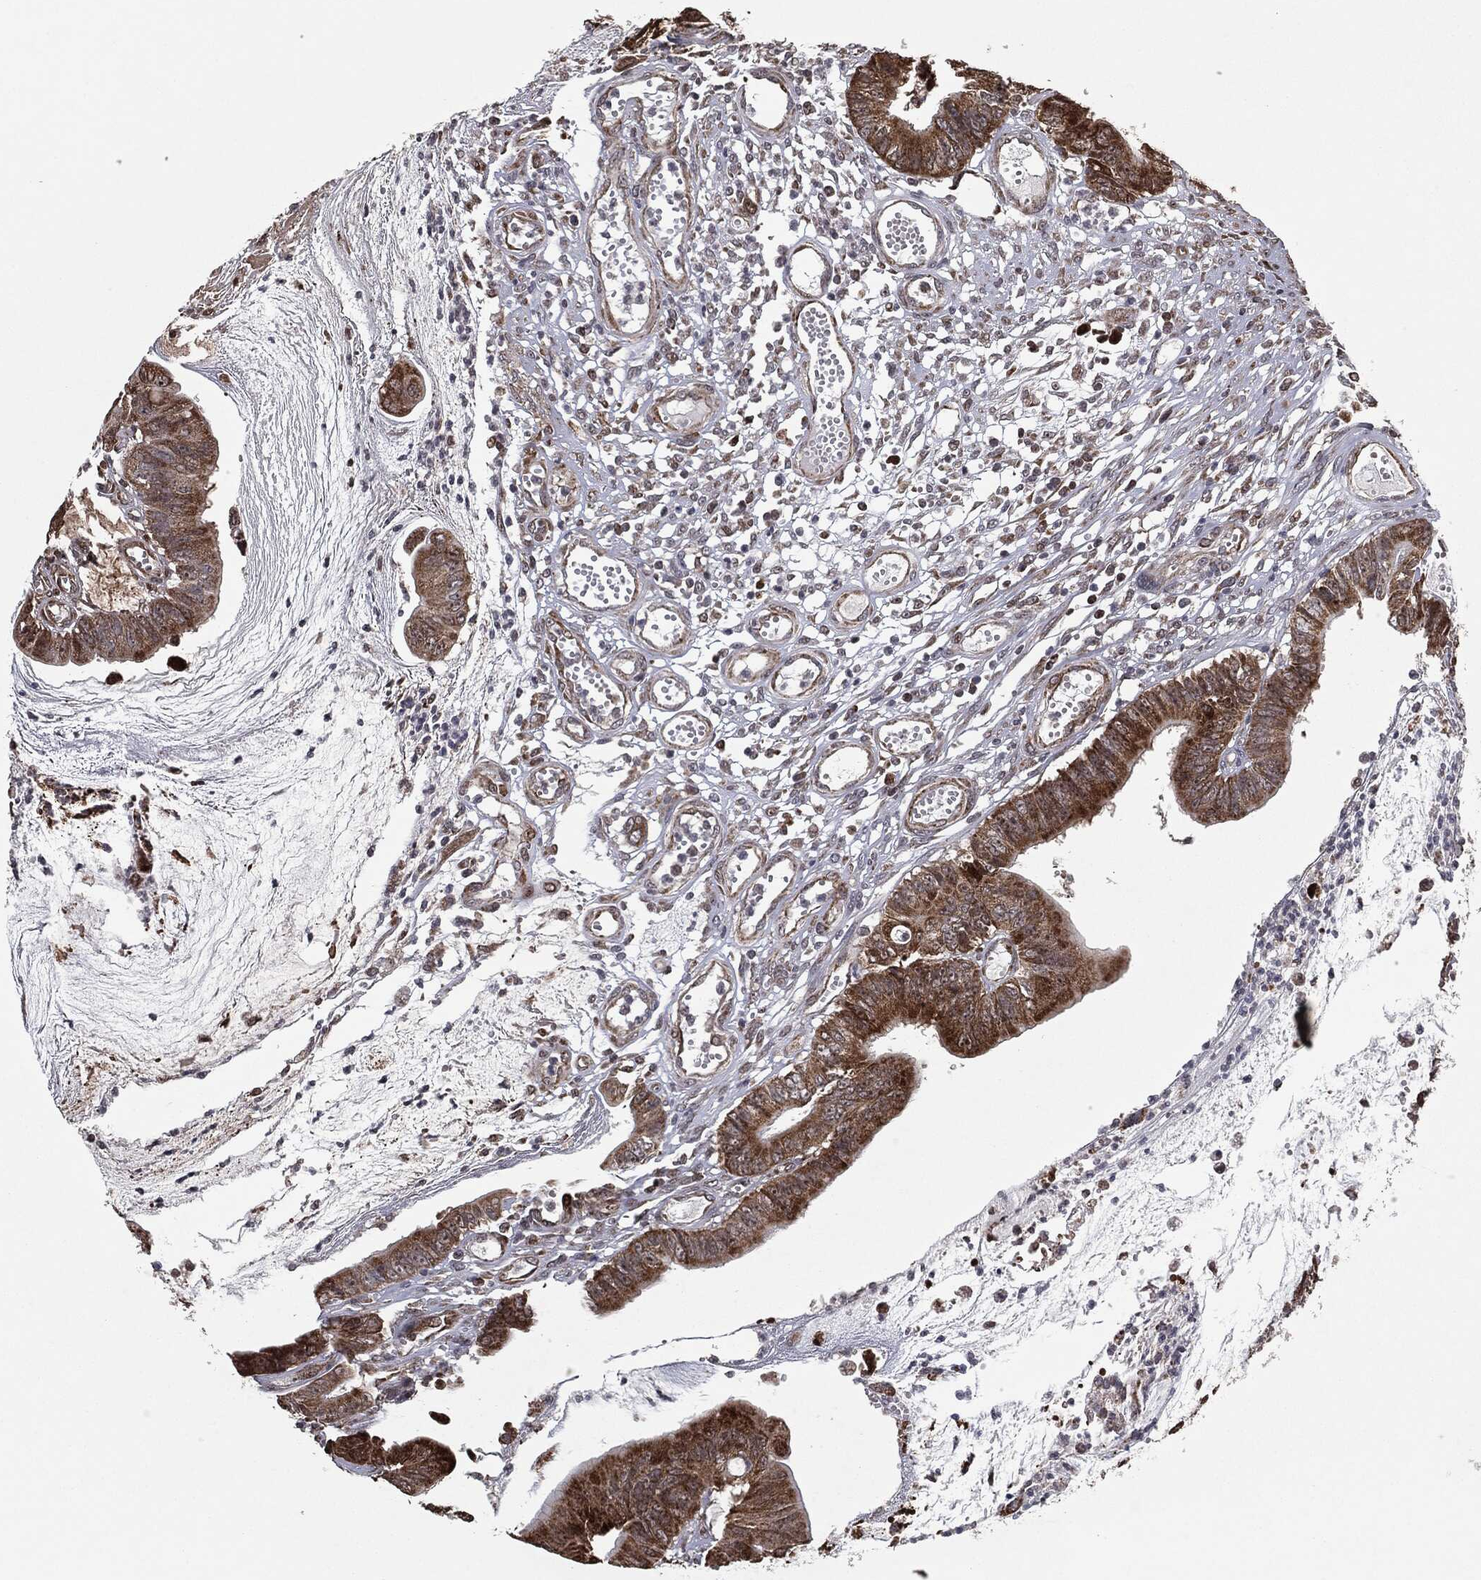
{"staining": {"intensity": "strong", "quantity": ">75%", "location": "cytoplasmic/membranous"}, "tissue": "colorectal cancer", "cell_type": "Tumor cells", "image_type": "cancer", "snomed": [{"axis": "morphology", "description": "Adenocarcinoma, NOS"}, {"axis": "topography", "description": "Colon"}], "caption": "The immunohistochemical stain highlights strong cytoplasmic/membranous staining in tumor cells of colorectal cancer tissue.", "gene": "CHCHD2", "patient": {"sex": "female", "age": 69}}